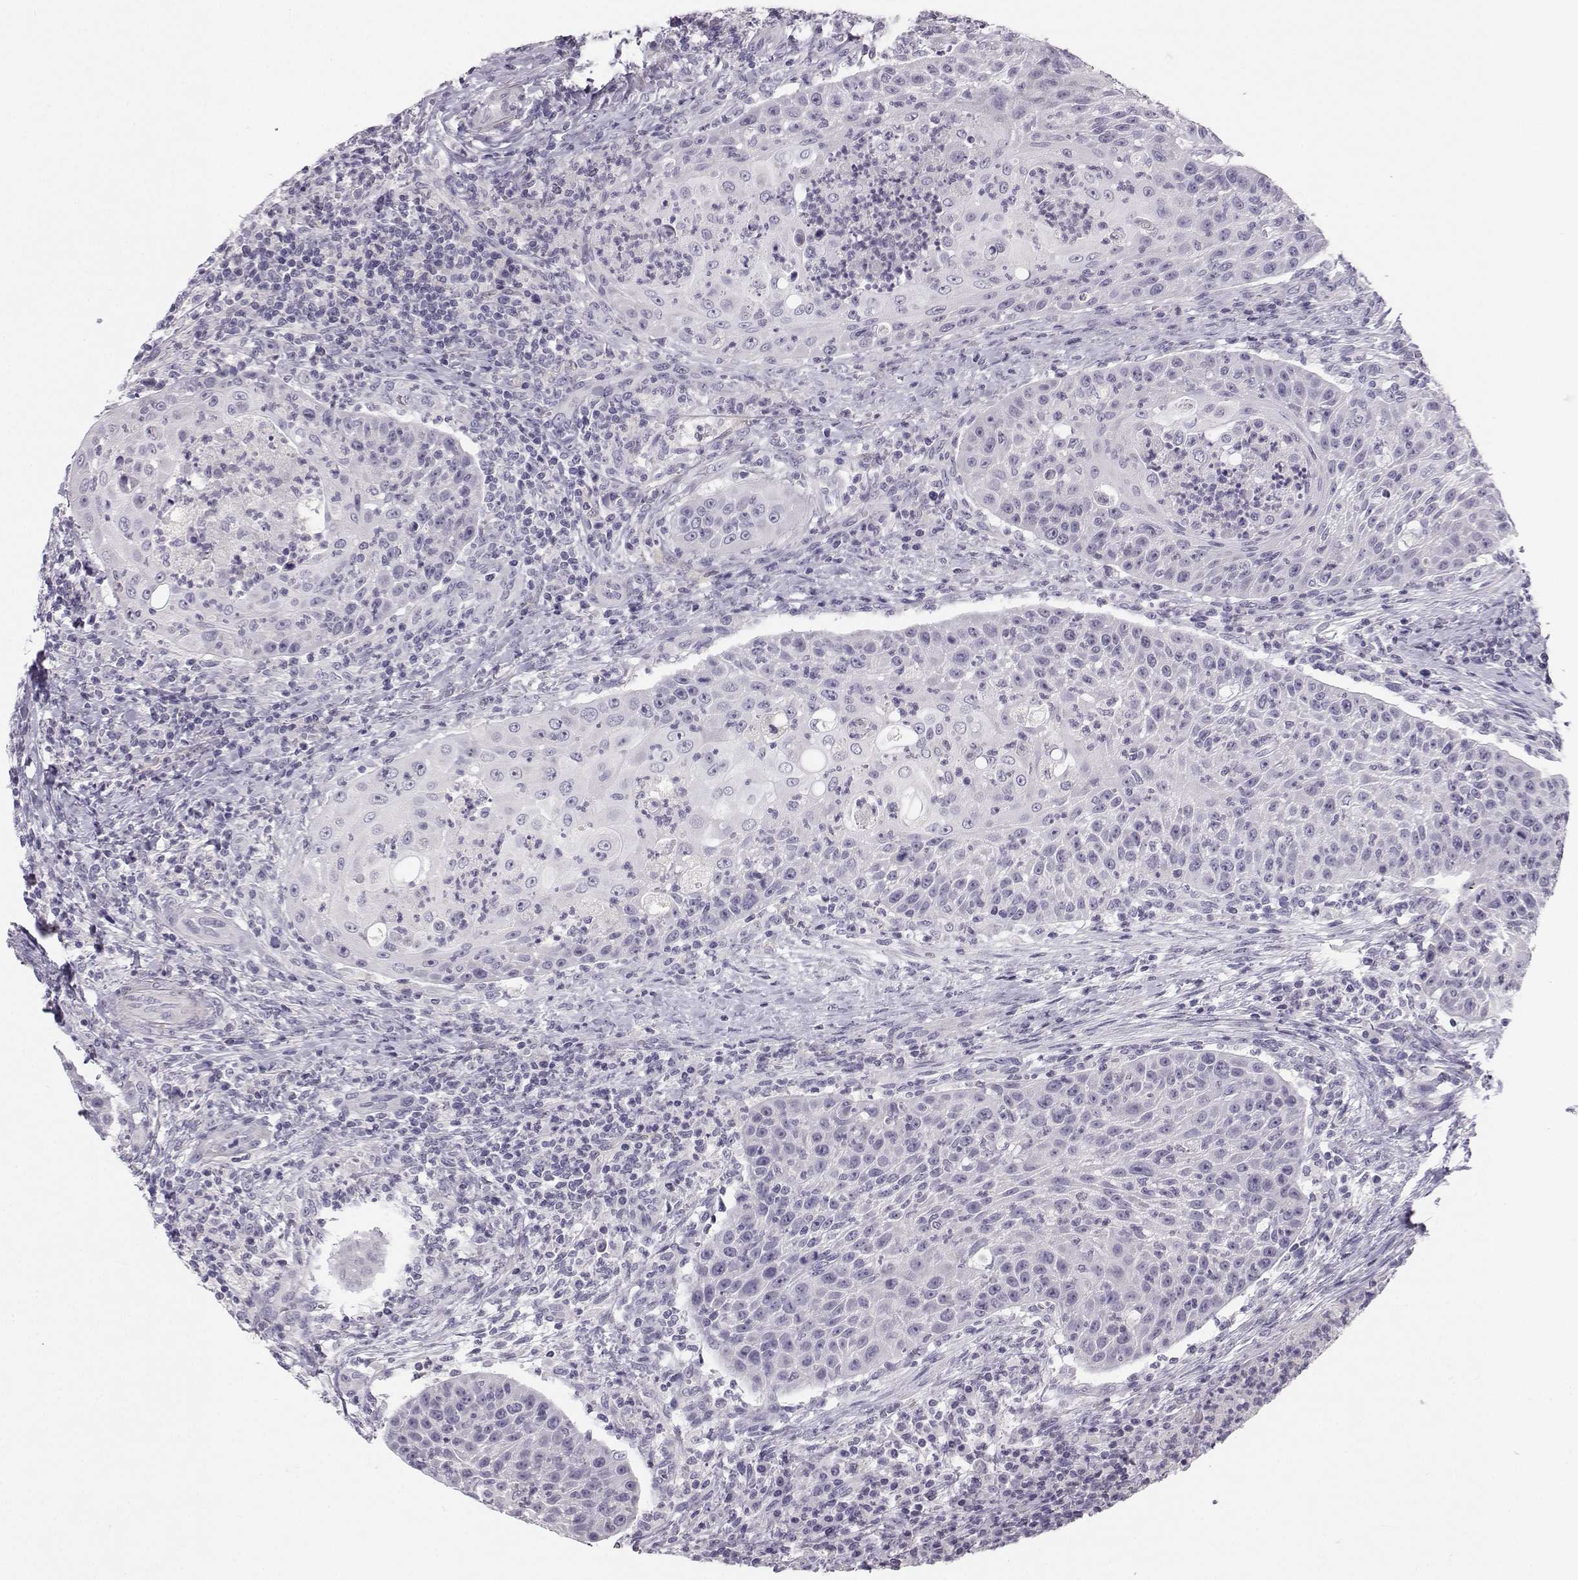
{"staining": {"intensity": "negative", "quantity": "none", "location": "none"}, "tissue": "head and neck cancer", "cell_type": "Tumor cells", "image_type": "cancer", "snomed": [{"axis": "morphology", "description": "Squamous cell carcinoma, NOS"}, {"axis": "topography", "description": "Head-Neck"}], "caption": "Image shows no significant protein positivity in tumor cells of squamous cell carcinoma (head and neck).", "gene": "SYCE1", "patient": {"sex": "male", "age": 69}}